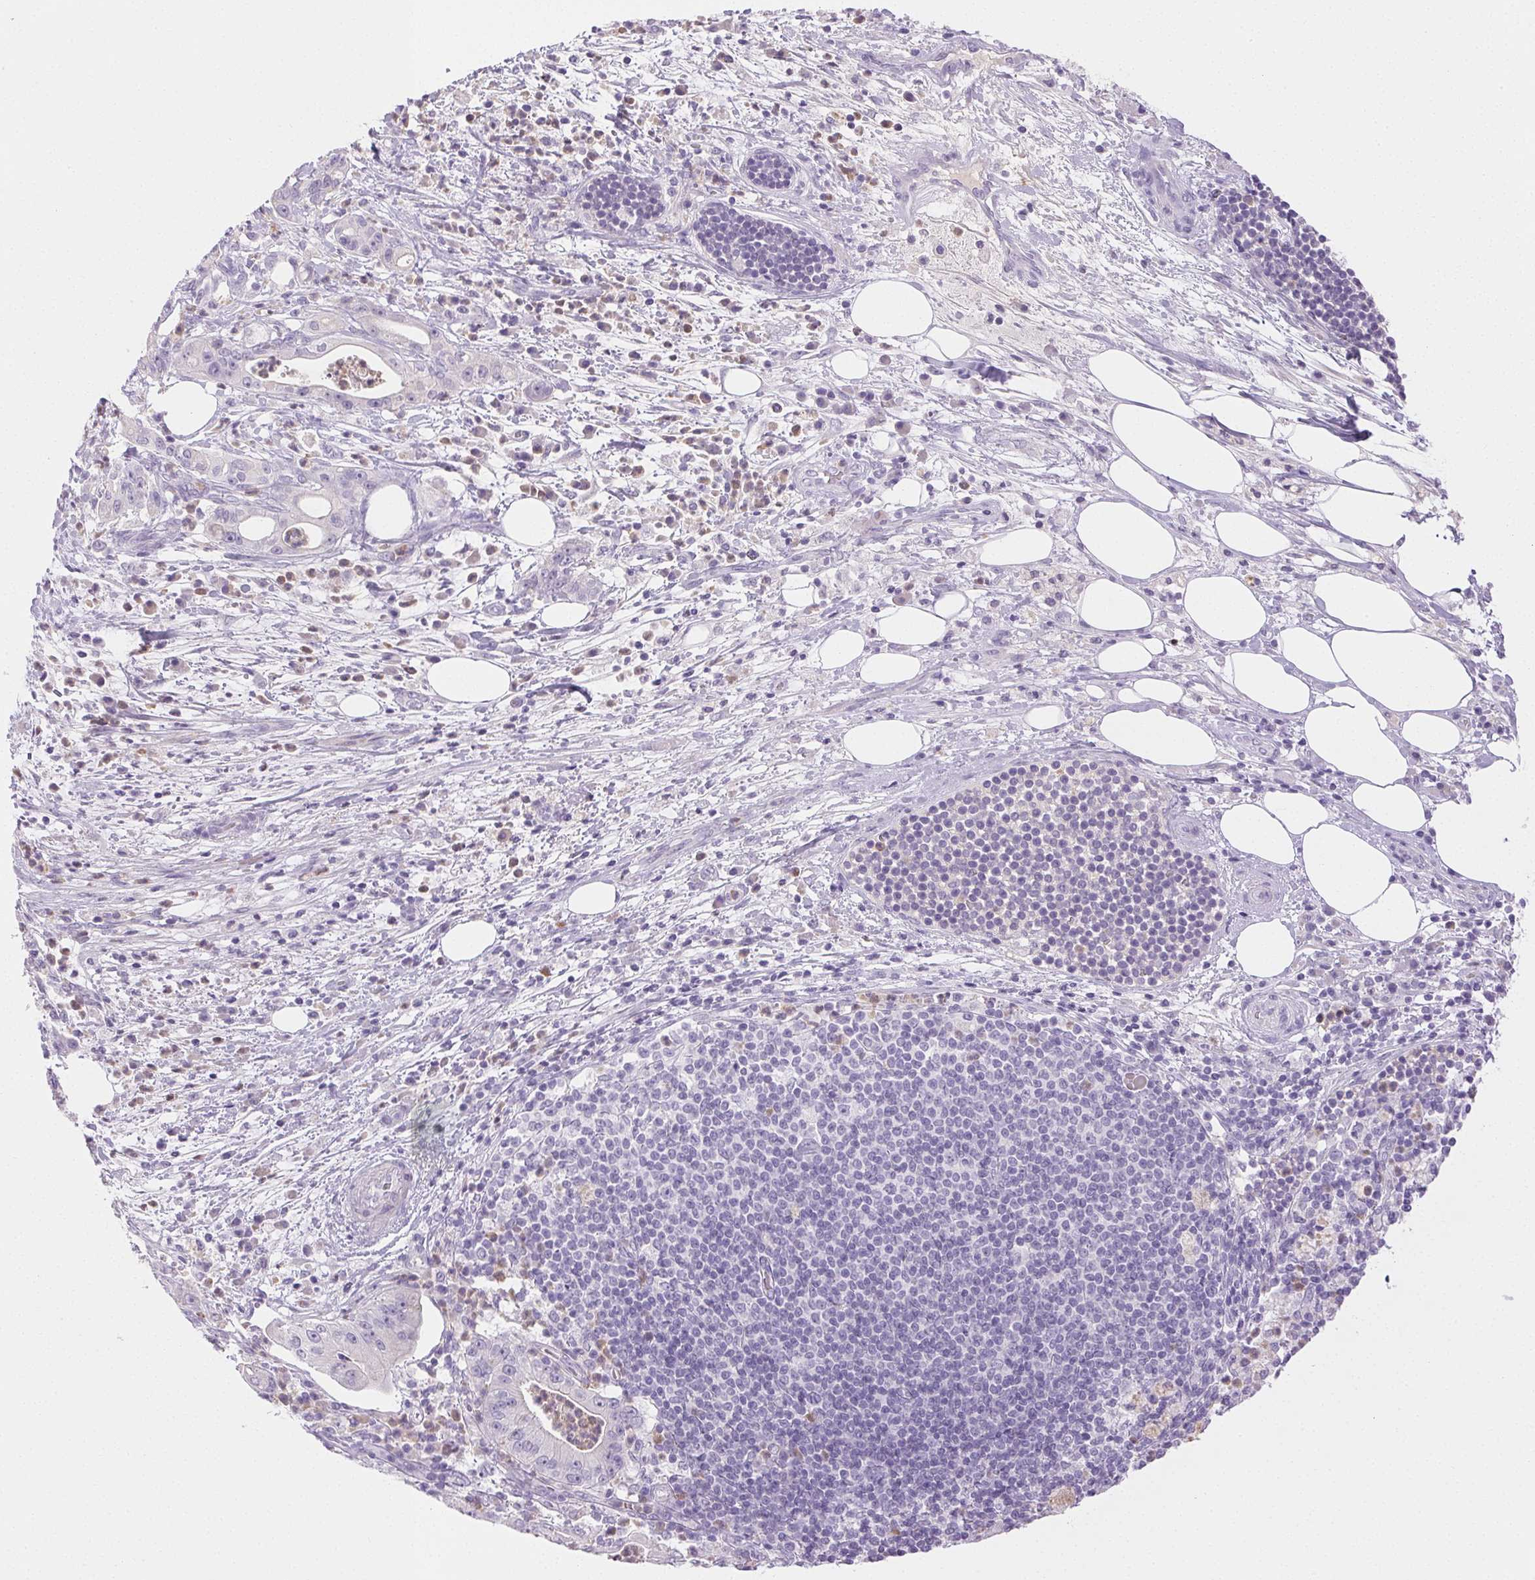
{"staining": {"intensity": "negative", "quantity": "none", "location": "none"}, "tissue": "pancreatic cancer", "cell_type": "Tumor cells", "image_type": "cancer", "snomed": [{"axis": "morphology", "description": "Adenocarcinoma, NOS"}, {"axis": "topography", "description": "Pancreas"}], "caption": "Immunohistochemistry (IHC) of adenocarcinoma (pancreatic) reveals no positivity in tumor cells. (Stains: DAB (3,3'-diaminobenzidine) immunohistochemistry with hematoxylin counter stain, Microscopy: brightfield microscopy at high magnification).", "gene": "EMX2", "patient": {"sex": "male", "age": 71}}